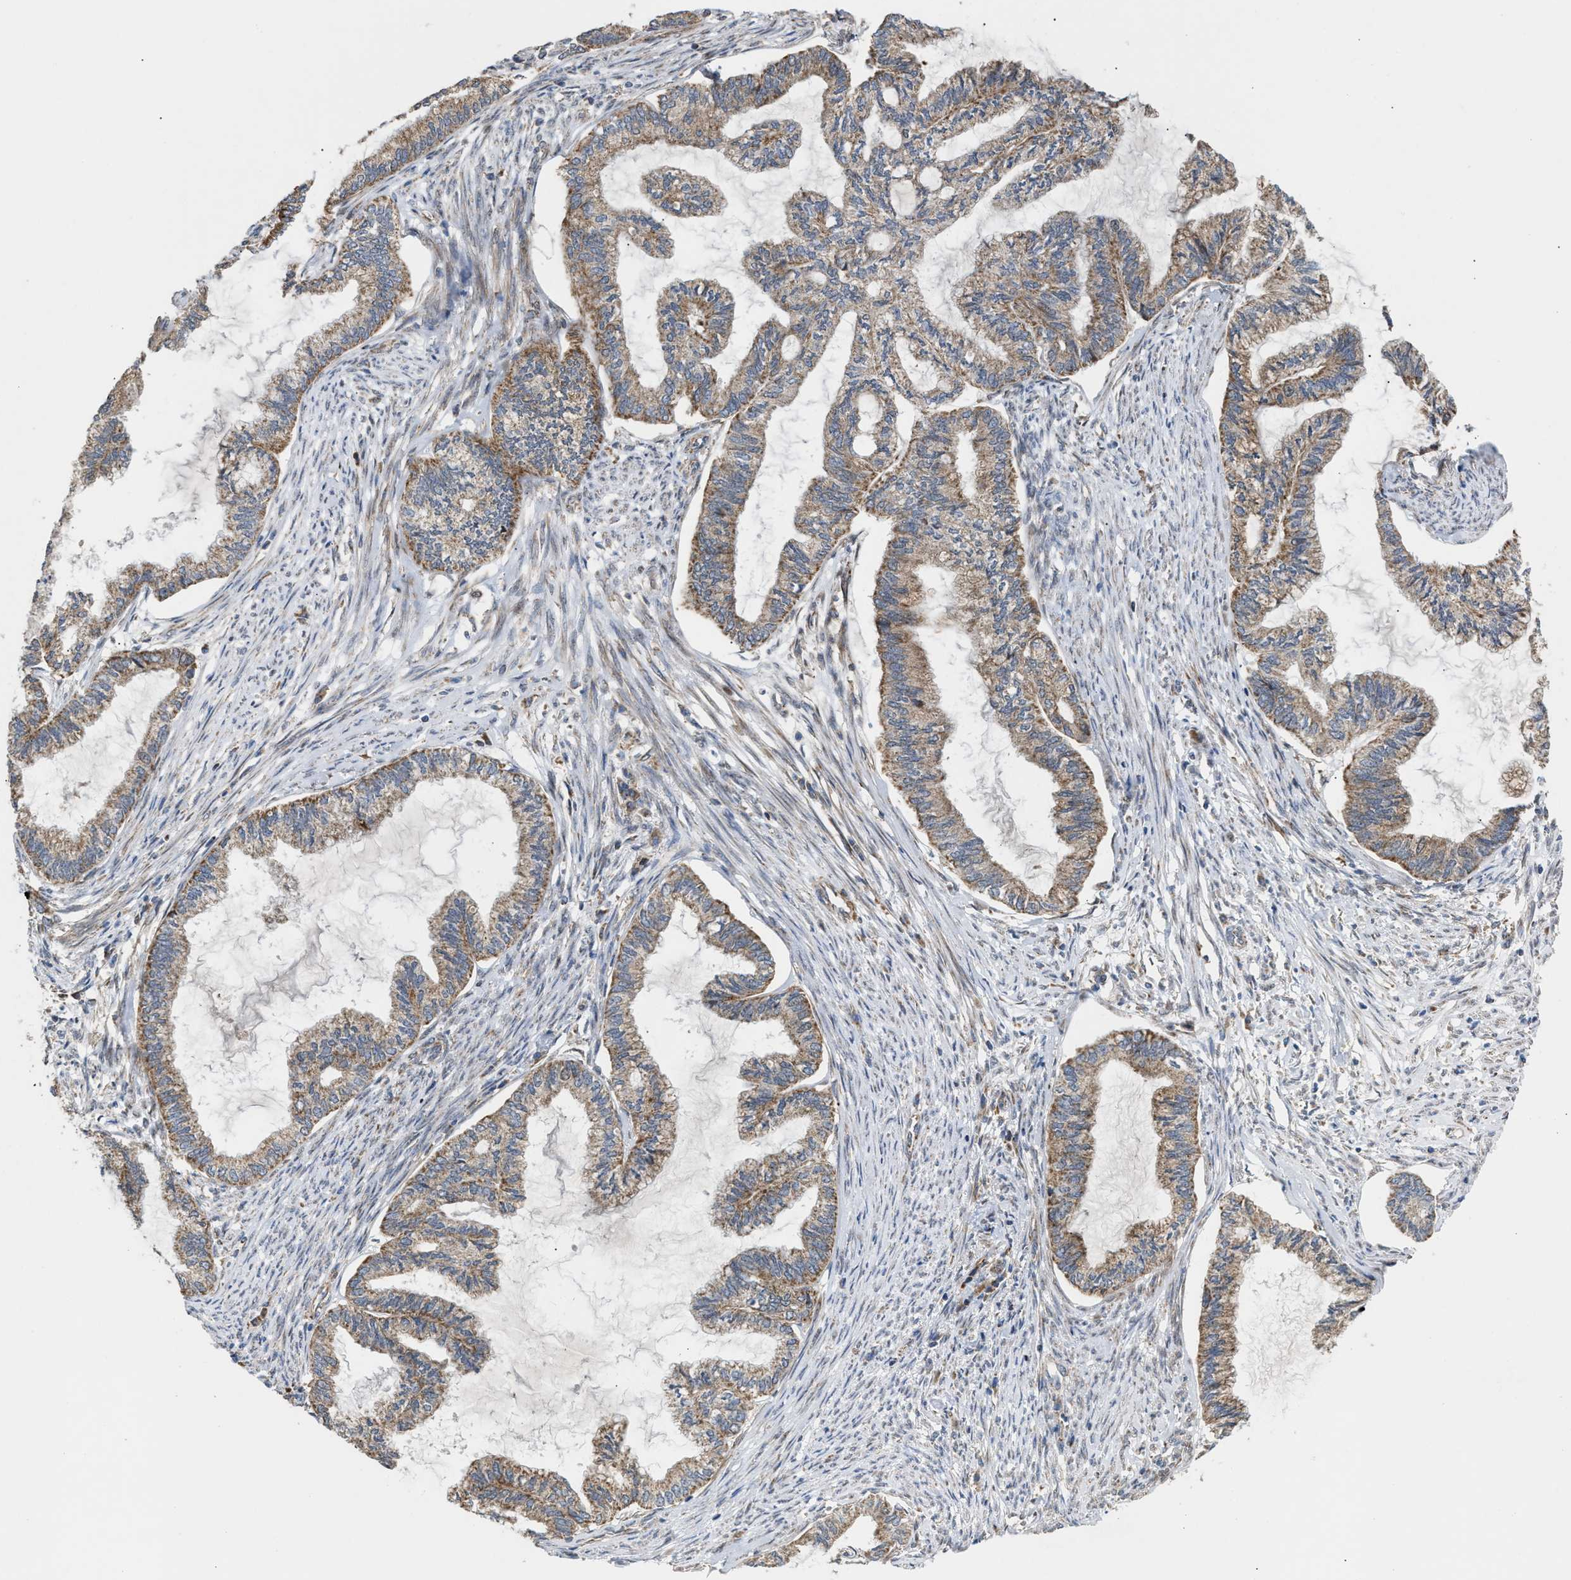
{"staining": {"intensity": "weak", "quantity": ">75%", "location": "cytoplasmic/membranous"}, "tissue": "endometrial cancer", "cell_type": "Tumor cells", "image_type": "cancer", "snomed": [{"axis": "morphology", "description": "Adenocarcinoma, NOS"}, {"axis": "topography", "description": "Endometrium"}], "caption": "An IHC photomicrograph of neoplastic tissue is shown. Protein staining in brown shows weak cytoplasmic/membranous positivity in endometrial adenocarcinoma within tumor cells.", "gene": "TACO1", "patient": {"sex": "female", "age": 86}}